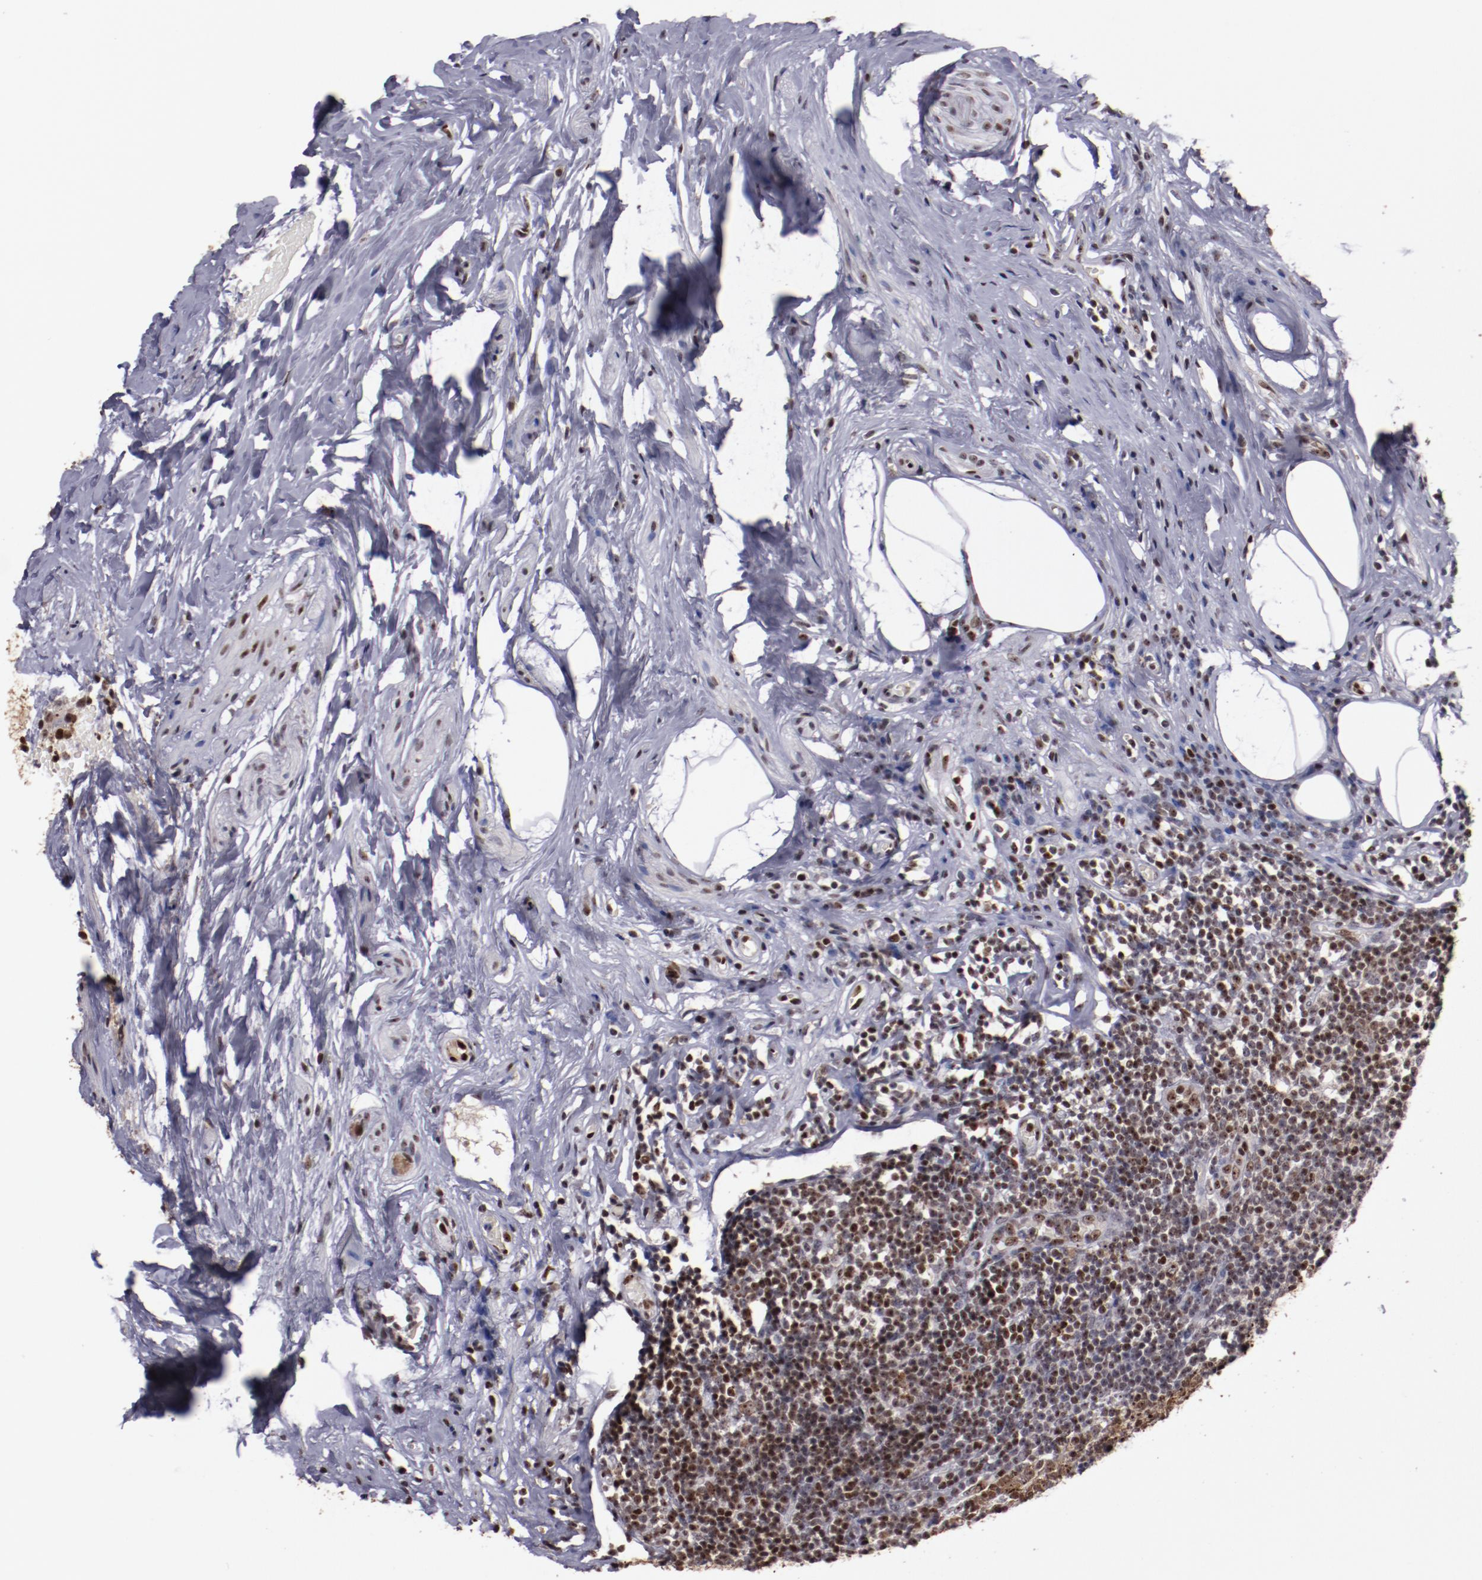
{"staining": {"intensity": "moderate", "quantity": ">75%", "location": "cytoplasmic/membranous,nuclear"}, "tissue": "appendix", "cell_type": "Glandular cells", "image_type": "normal", "snomed": [{"axis": "morphology", "description": "Normal tissue, NOS"}, {"axis": "topography", "description": "Appendix"}], "caption": "A high-resolution micrograph shows IHC staining of unremarkable appendix, which reveals moderate cytoplasmic/membranous,nuclear staining in approximately >75% of glandular cells.", "gene": "DDX24", "patient": {"sex": "male", "age": 38}}